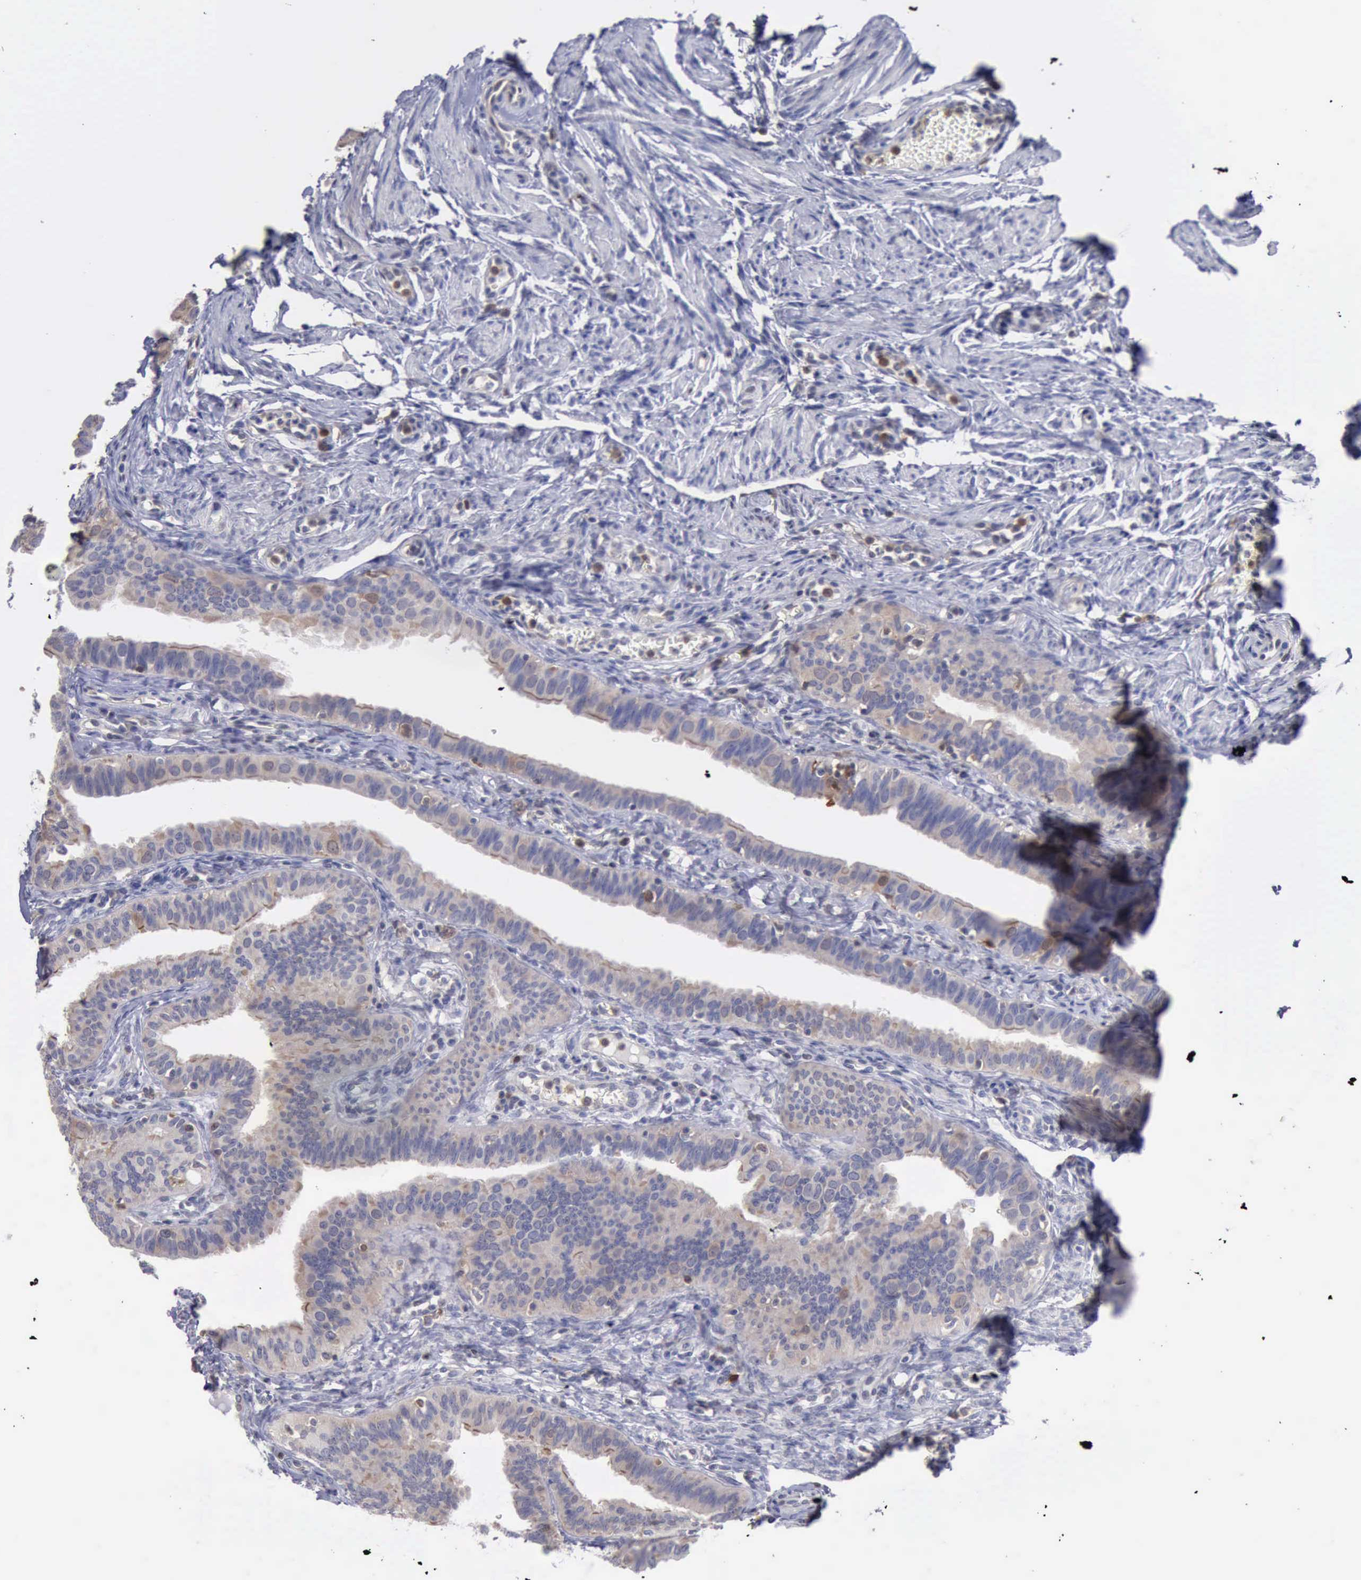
{"staining": {"intensity": "weak", "quantity": "25%-75%", "location": "cytoplasmic/membranous"}, "tissue": "fallopian tube", "cell_type": "Glandular cells", "image_type": "normal", "snomed": [{"axis": "morphology", "description": "Normal tissue, NOS"}, {"axis": "topography", "description": "Fallopian tube"}, {"axis": "topography", "description": "Ovary"}], "caption": "Brown immunohistochemical staining in normal human fallopian tube exhibits weak cytoplasmic/membranous positivity in approximately 25%-75% of glandular cells. (IHC, brightfield microscopy, high magnification).", "gene": "STAT1", "patient": {"sex": "female", "age": 51}}